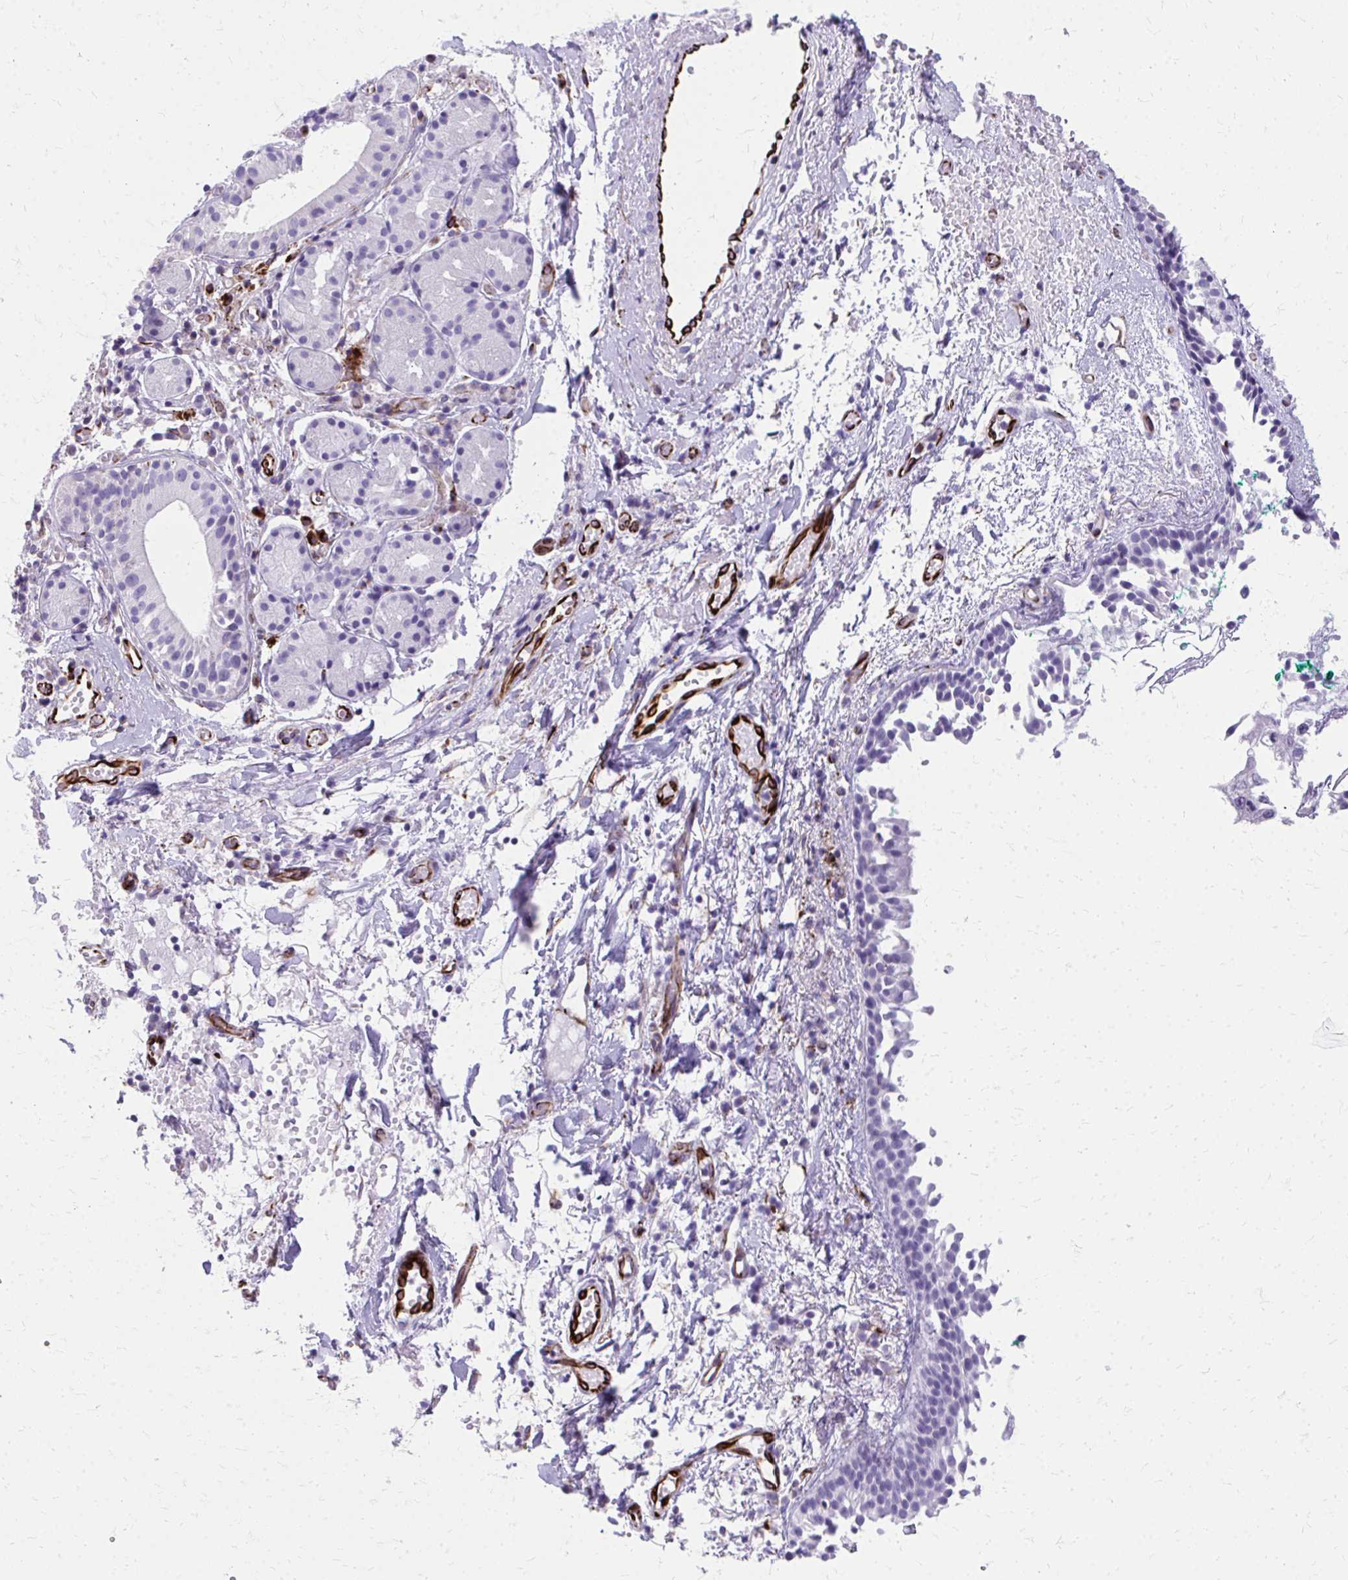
{"staining": {"intensity": "negative", "quantity": "none", "location": "none"}, "tissue": "nasopharynx", "cell_type": "Respiratory epithelial cells", "image_type": "normal", "snomed": [{"axis": "morphology", "description": "Normal tissue, NOS"}, {"axis": "morphology", "description": "Basal cell carcinoma"}, {"axis": "topography", "description": "Cartilage tissue"}, {"axis": "topography", "description": "Nasopharynx"}, {"axis": "topography", "description": "Oral tissue"}], "caption": "Immunohistochemistry (IHC) of unremarkable nasopharynx shows no staining in respiratory epithelial cells. Brightfield microscopy of immunohistochemistry (IHC) stained with DAB (3,3'-diaminobenzidine) (brown) and hematoxylin (blue), captured at high magnification.", "gene": "TRIM6", "patient": {"sex": "female", "age": 77}}